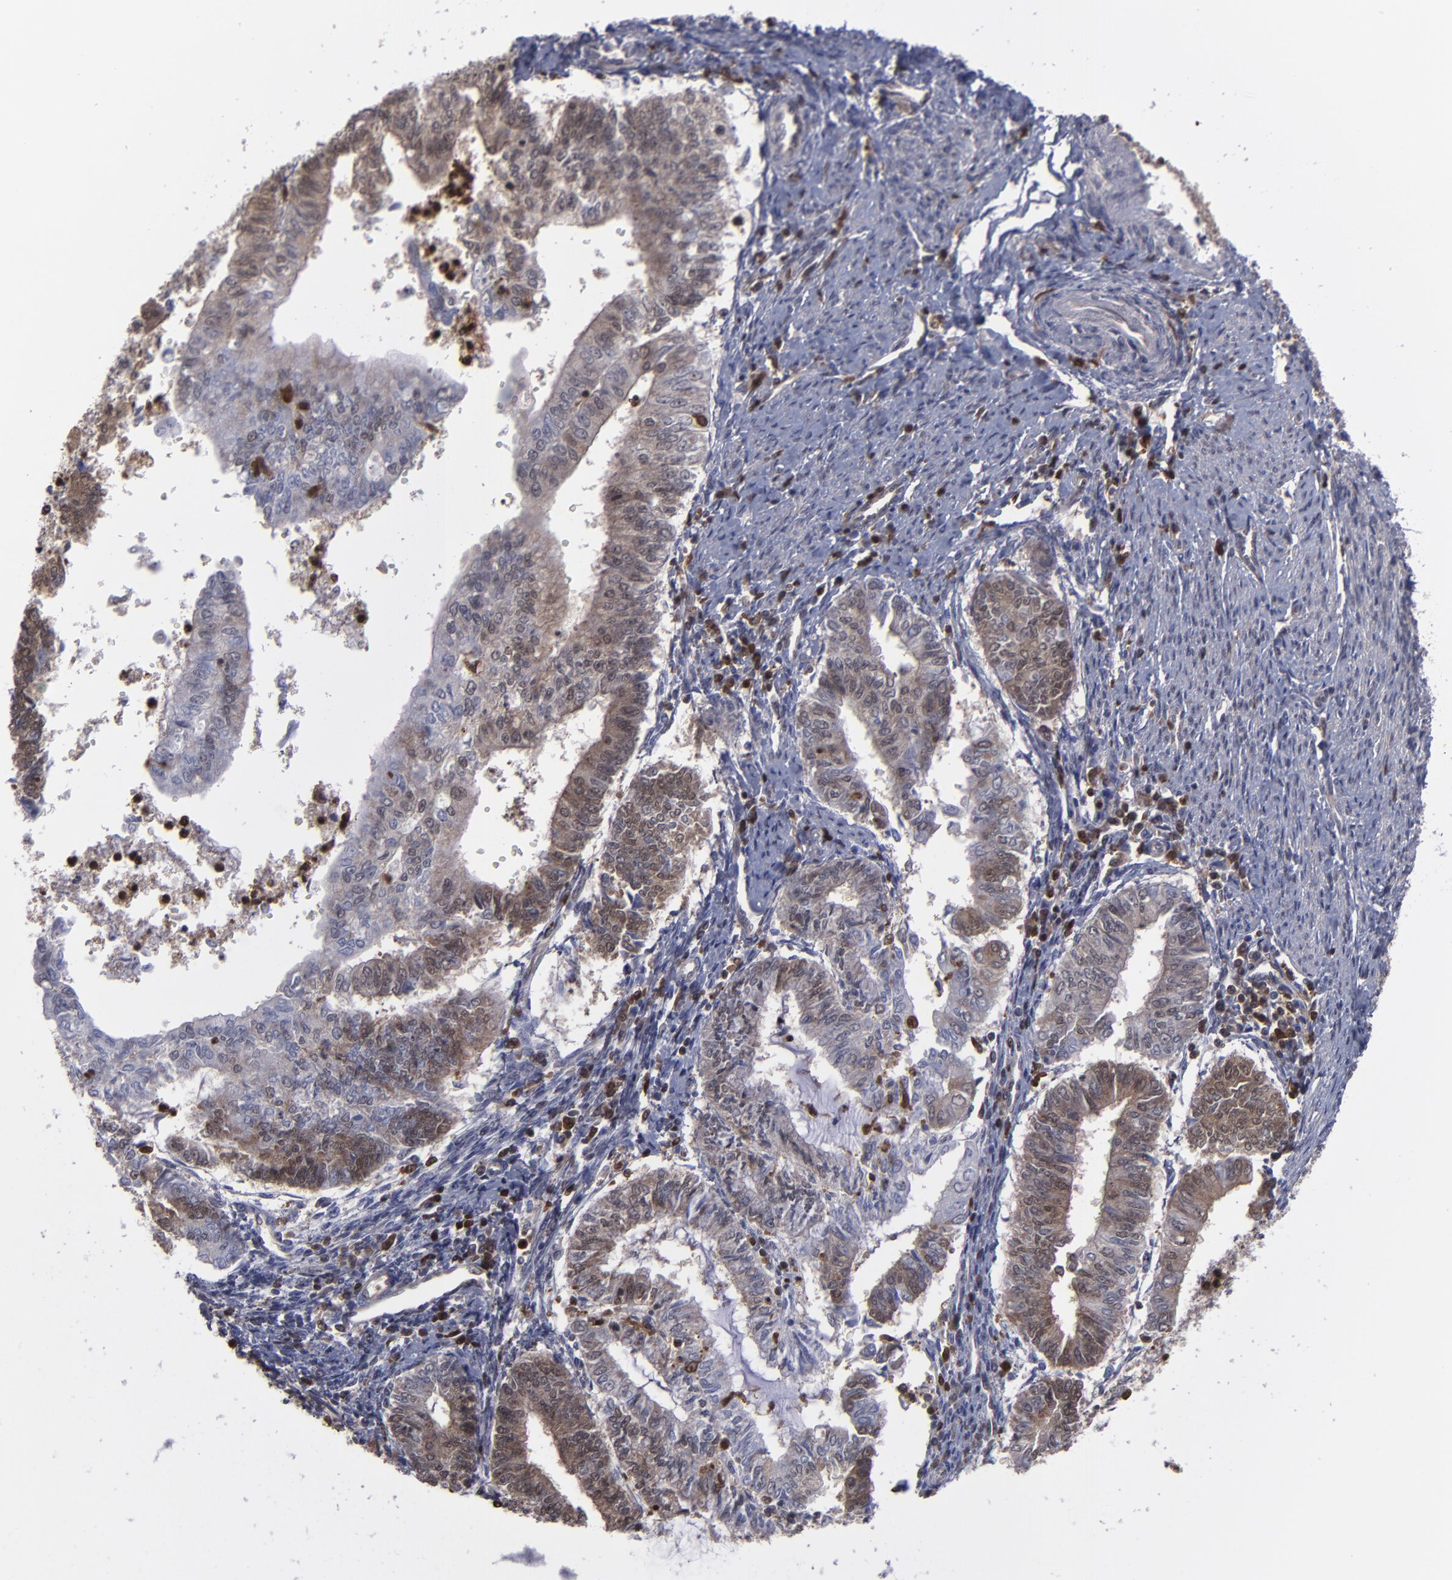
{"staining": {"intensity": "moderate", "quantity": "25%-75%", "location": "cytoplasmic/membranous,nuclear"}, "tissue": "endometrial cancer", "cell_type": "Tumor cells", "image_type": "cancer", "snomed": [{"axis": "morphology", "description": "Adenocarcinoma, NOS"}, {"axis": "topography", "description": "Endometrium"}], "caption": "Adenocarcinoma (endometrial) tissue exhibits moderate cytoplasmic/membranous and nuclear expression in approximately 25%-75% of tumor cells", "gene": "GRB2", "patient": {"sex": "female", "age": 66}}